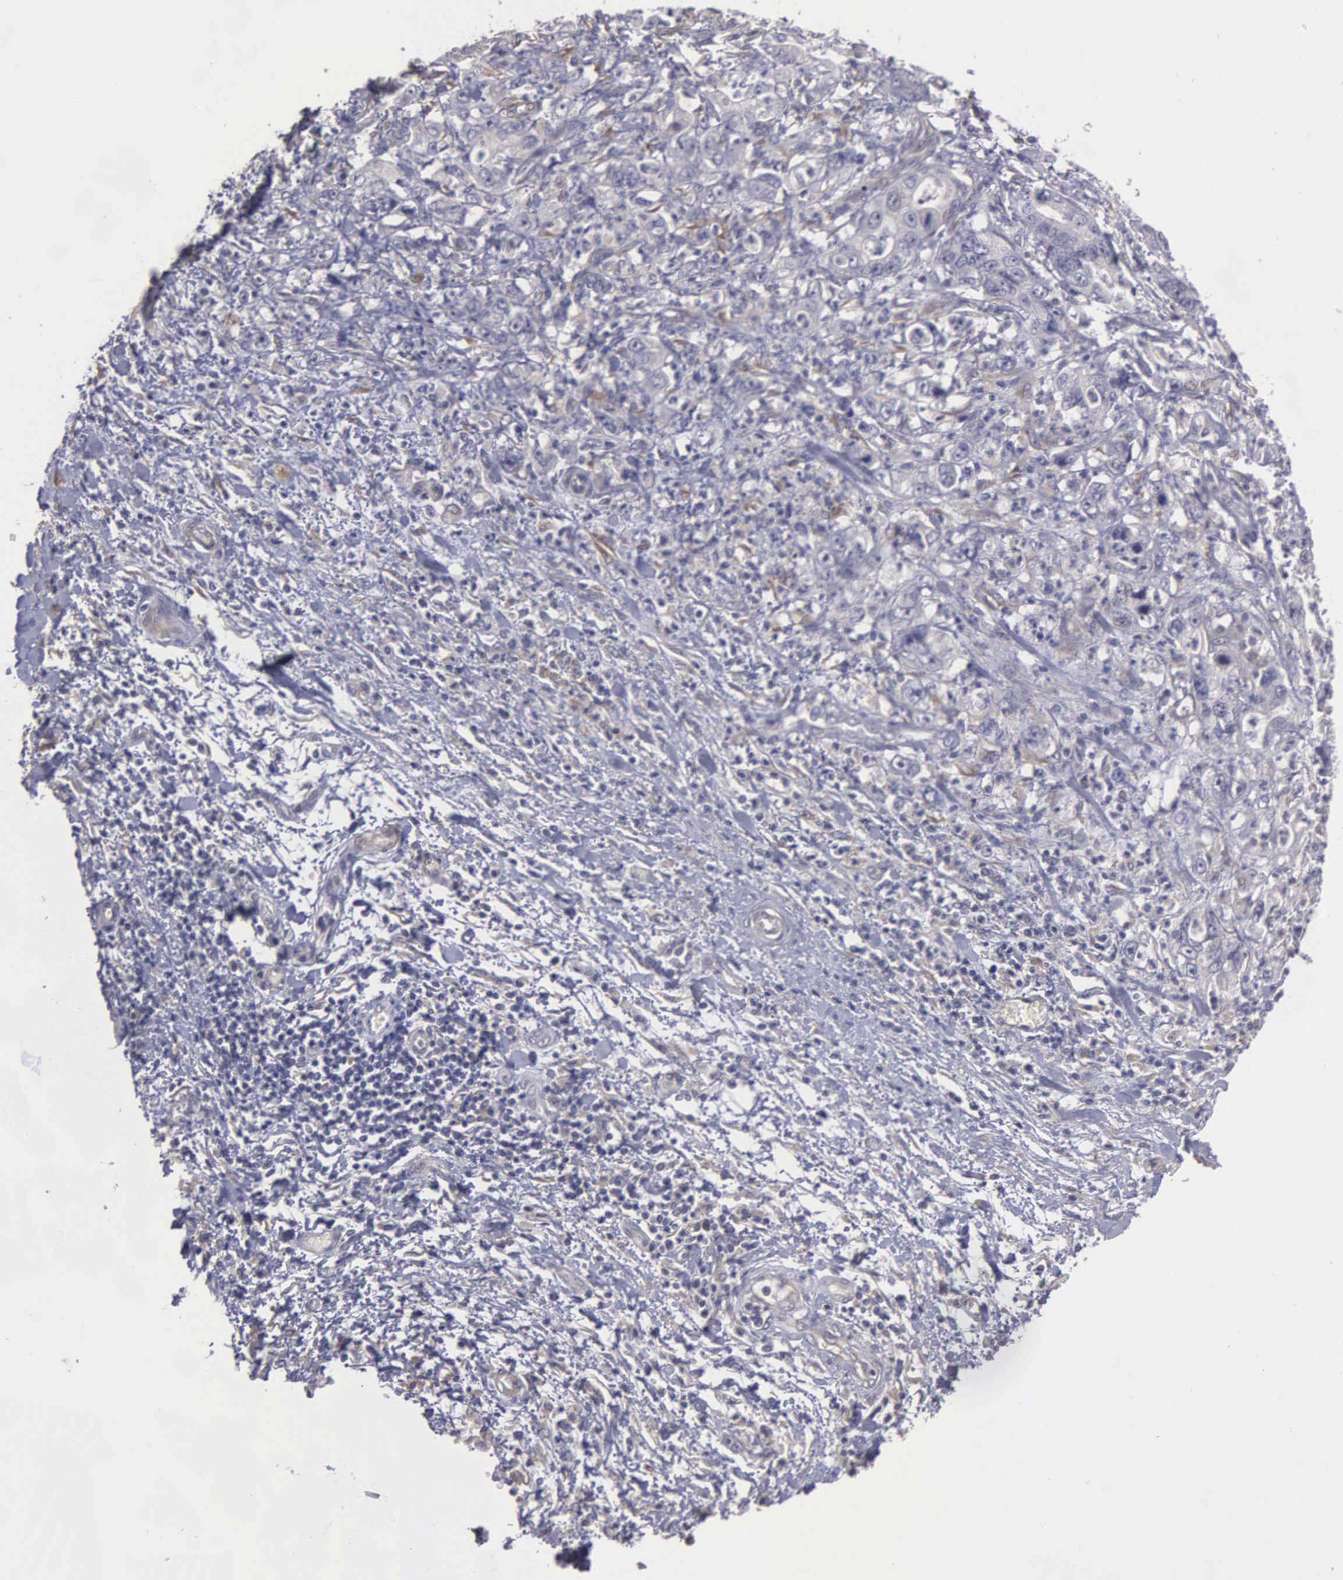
{"staining": {"intensity": "negative", "quantity": "none", "location": "none"}, "tissue": "stomach cancer", "cell_type": "Tumor cells", "image_type": "cancer", "snomed": [{"axis": "morphology", "description": "Adenocarcinoma, NOS"}, {"axis": "topography", "description": "Pancreas"}, {"axis": "topography", "description": "Stomach, upper"}], "caption": "A micrograph of human adenocarcinoma (stomach) is negative for staining in tumor cells.", "gene": "RTL10", "patient": {"sex": "male", "age": 77}}